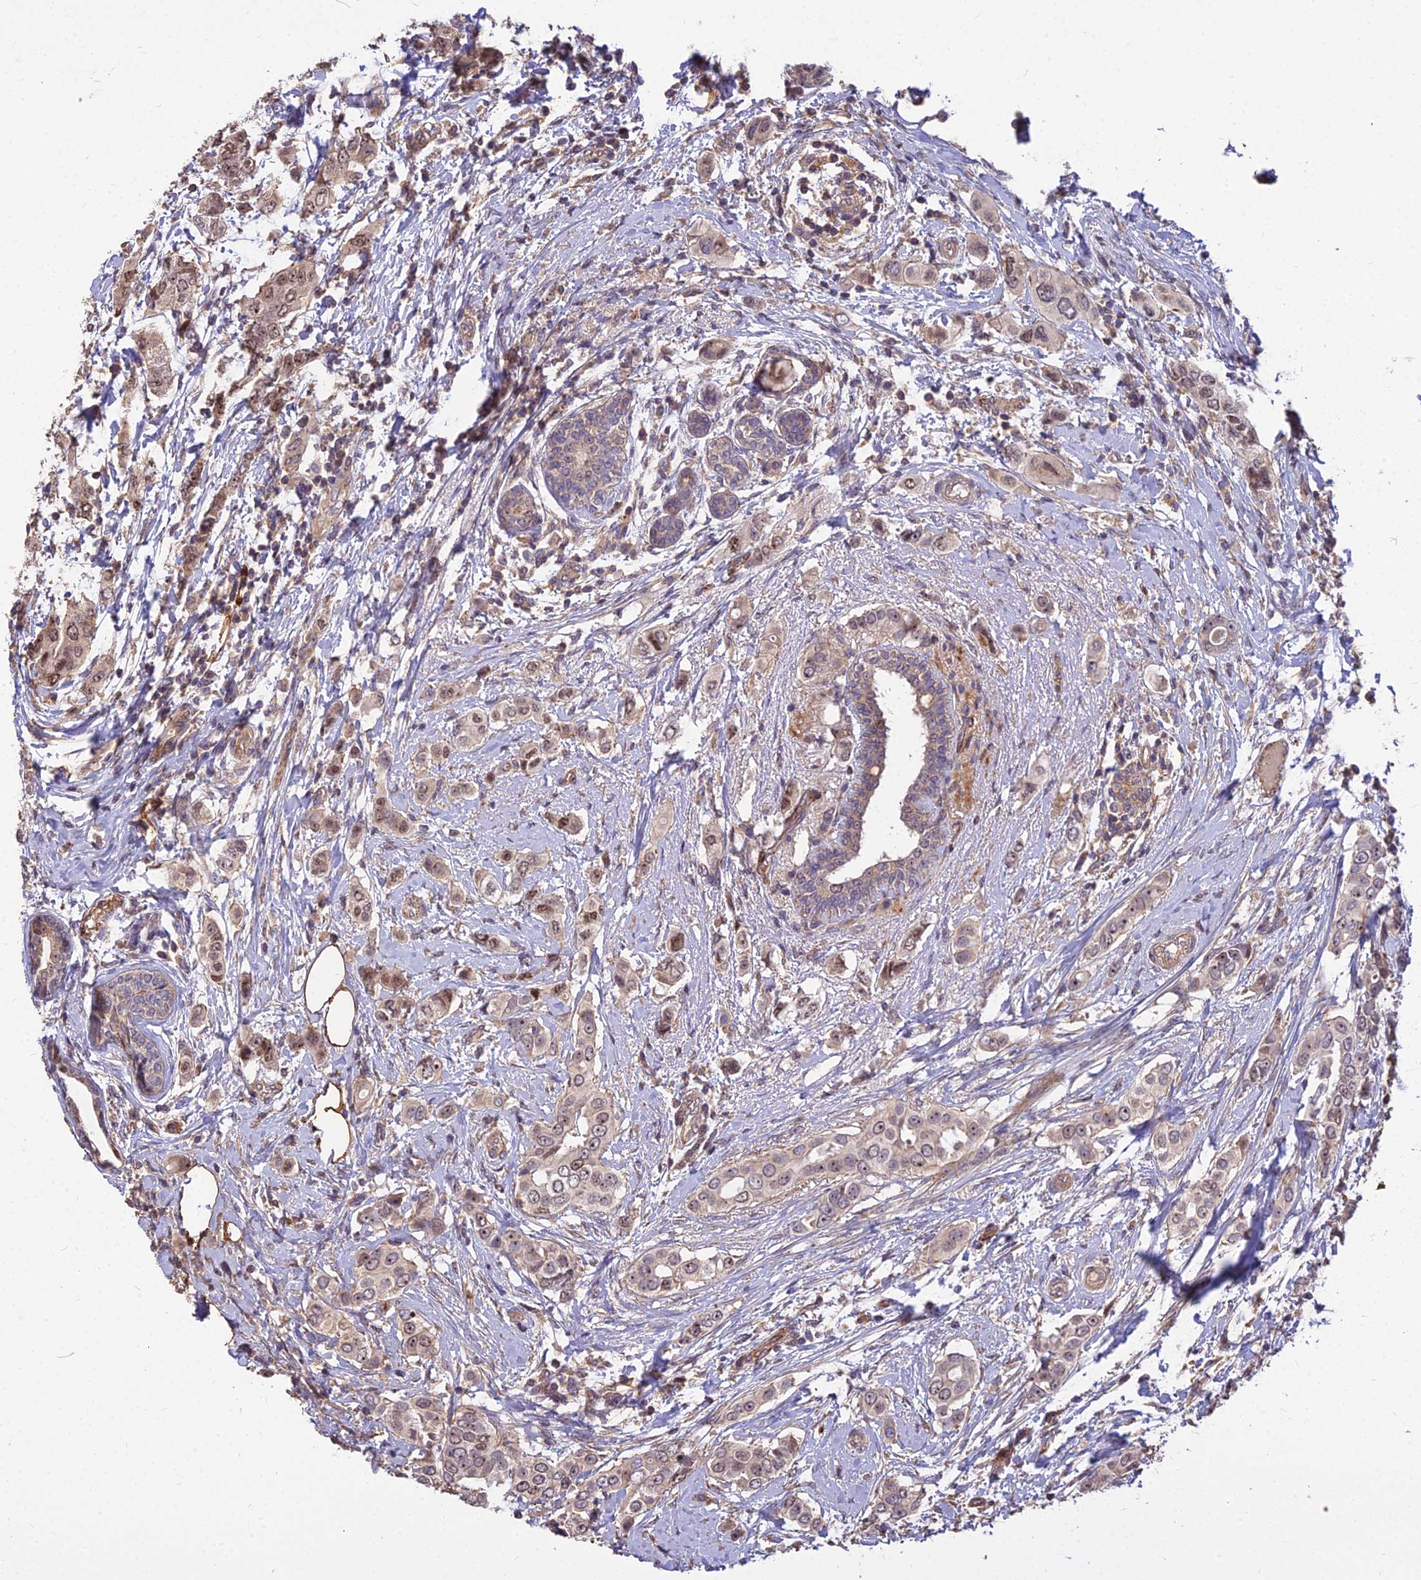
{"staining": {"intensity": "weak", "quantity": "25%-75%", "location": "cytoplasmic/membranous,nuclear"}, "tissue": "breast cancer", "cell_type": "Tumor cells", "image_type": "cancer", "snomed": [{"axis": "morphology", "description": "Lobular carcinoma"}, {"axis": "topography", "description": "Breast"}], "caption": "Breast lobular carcinoma stained with IHC reveals weak cytoplasmic/membranous and nuclear staining in approximately 25%-75% of tumor cells. (DAB = brown stain, brightfield microscopy at high magnification).", "gene": "TCEA3", "patient": {"sex": "female", "age": 51}}